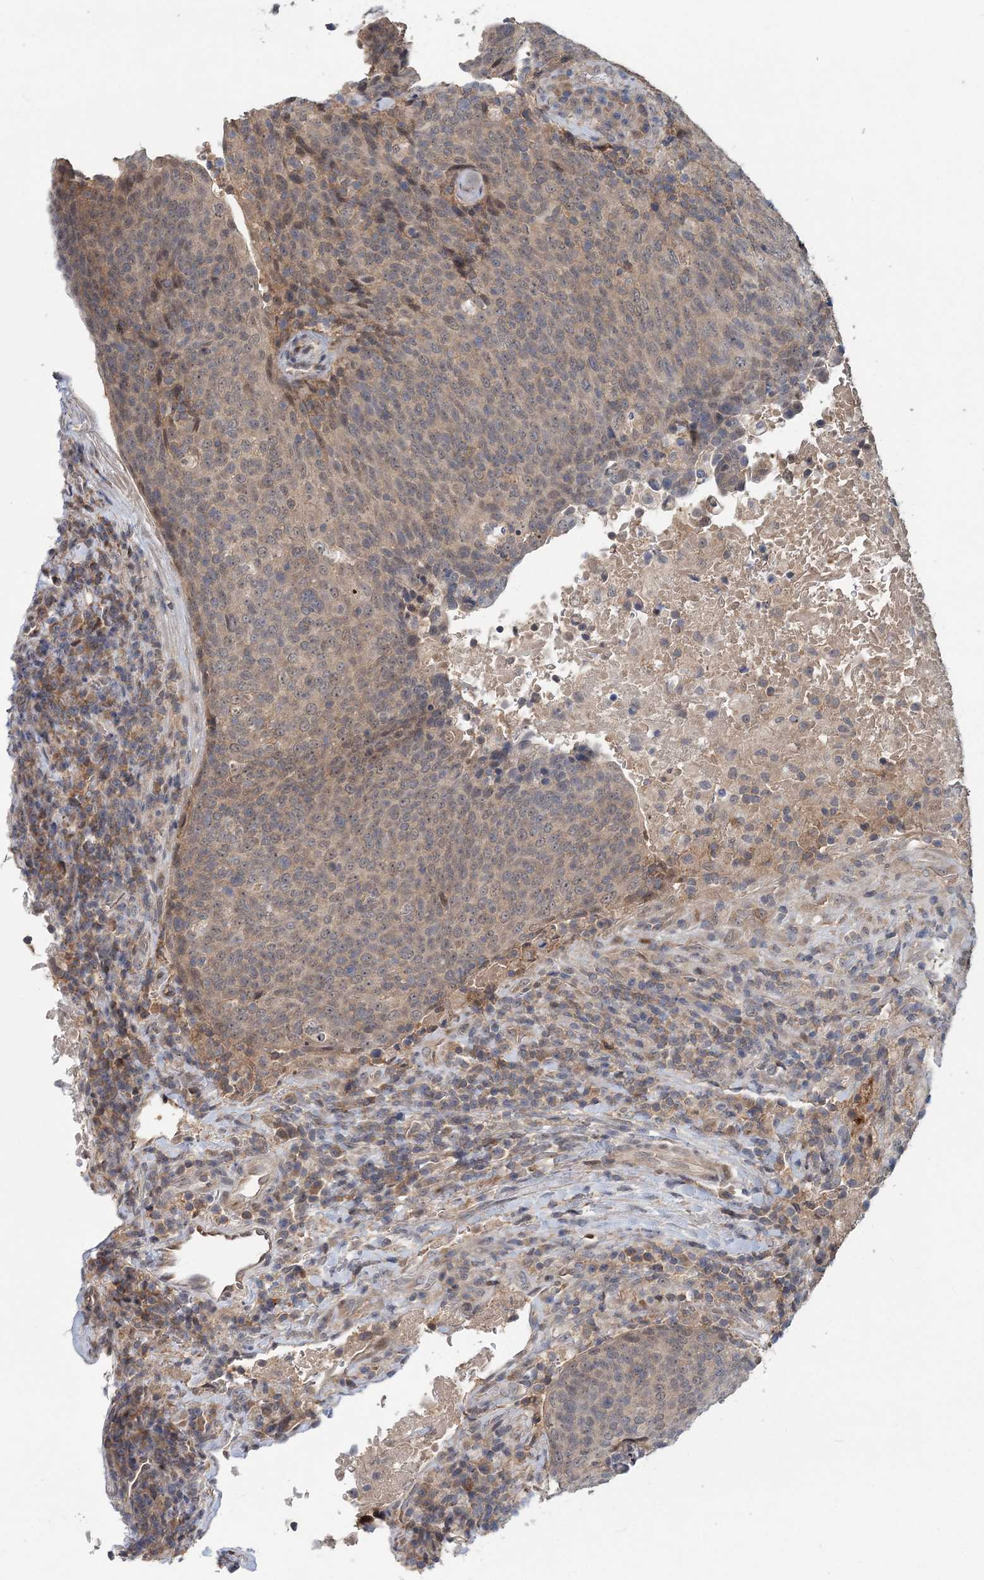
{"staining": {"intensity": "weak", "quantity": ">75%", "location": "cytoplasmic/membranous,nuclear"}, "tissue": "head and neck cancer", "cell_type": "Tumor cells", "image_type": "cancer", "snomed": [{"axis": "morphology", "description": "Squamous cell carcinoma, NOS"}, {"axis": "morphology", "description": "Squamous cell carcinoma, metastatic, NOS"}, {"axis": "topography", "description": "Lymph node"}, {"axis": "topography", "description": "Head-Neck"}], "caption": "IHC (DAB (3,3'-diaminobenzidine)) staining of head and neck cancer (squamous cell carcinoma) demonstrates weak cytoplasmic/membranous and nuclear protein staining in approximately >75% of tumor cells.", "gene": "RNF25", "patient": {"sex": "male", "age": 62}}